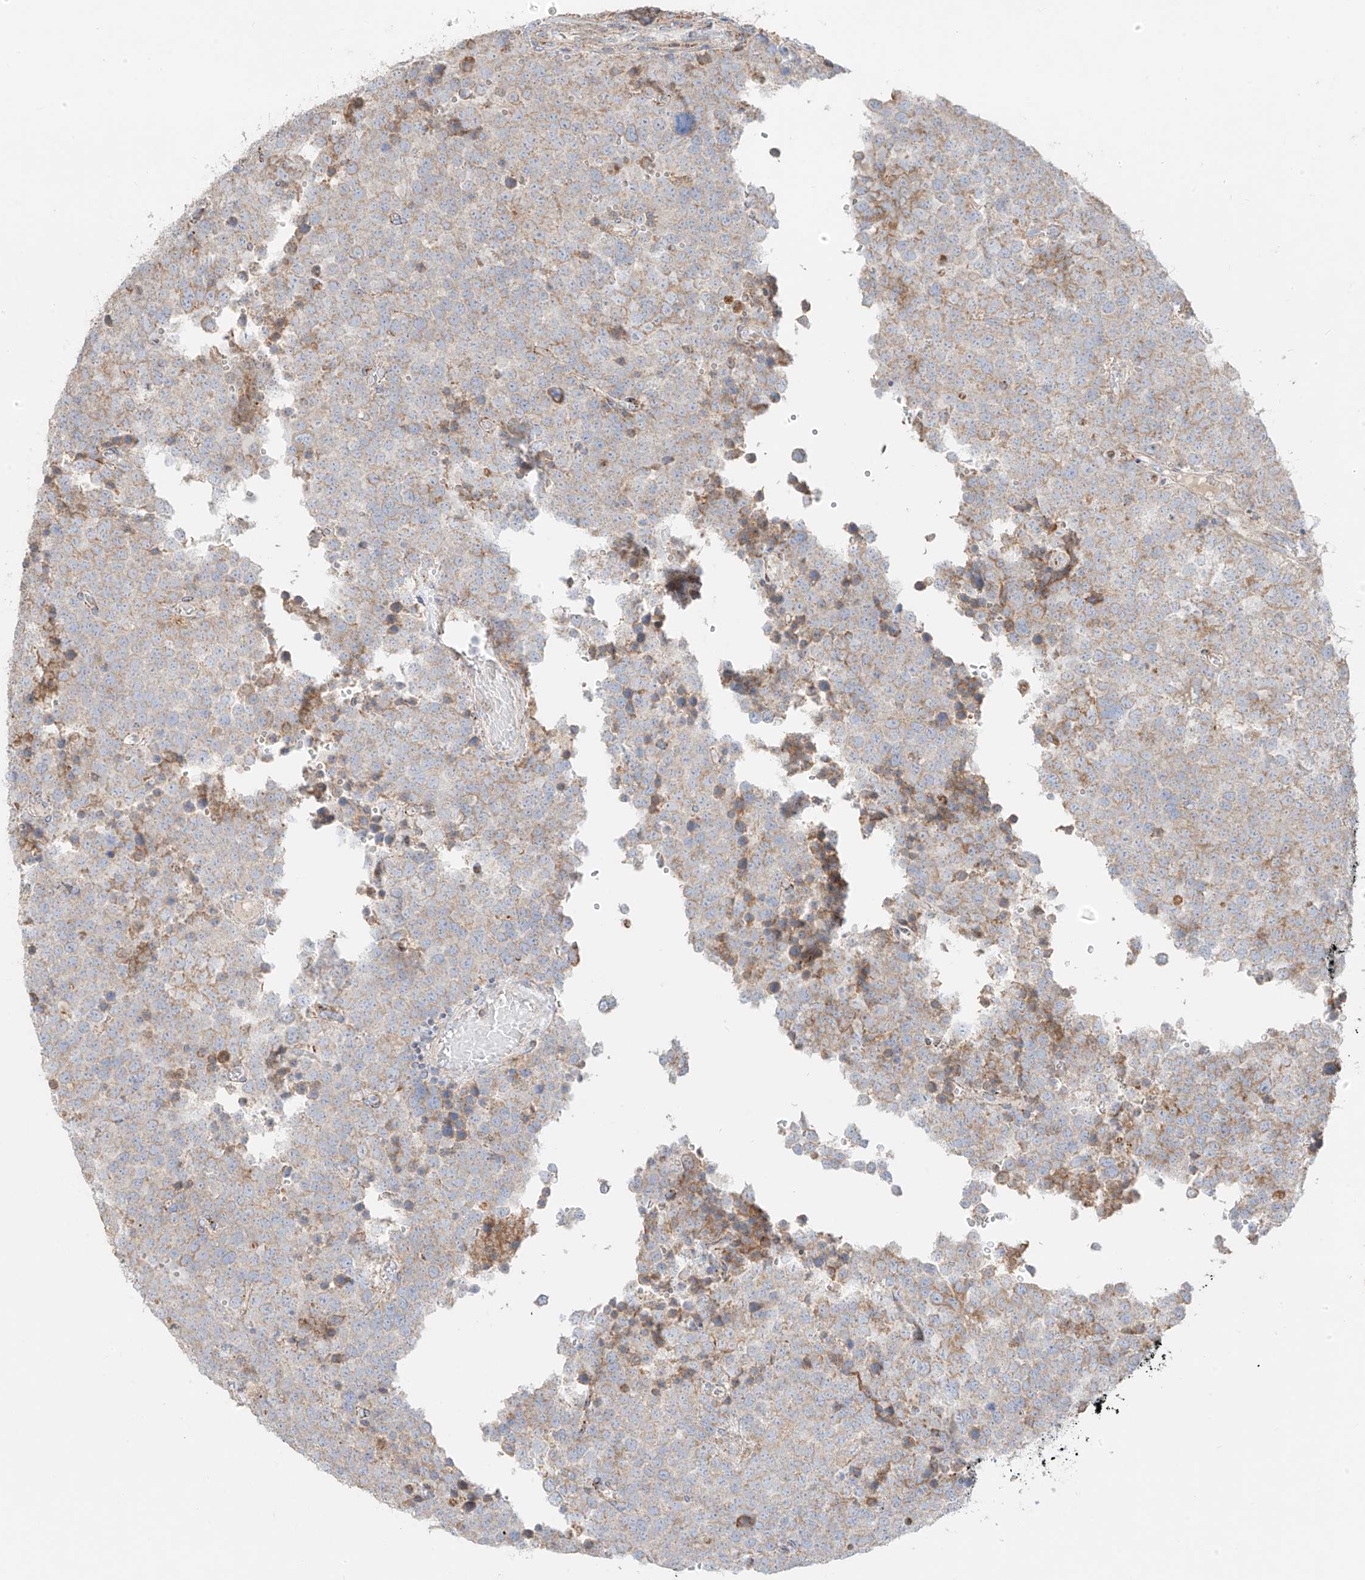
{"staining": {"intensity": "weak", "quantity": ">75%", "location": "cytoplasmic/membranous"}, "tissue": "testis cancer", "cell_type": "Tumor cells", "image_type": "cancer", "snomed": [{"axis": "morphology", "description": "Seminoma, NOS"}, {"axis": "topography", "description": "Testis"}], "caption": "About >75% of tumor cells in human testis cancer reveal weak cytoplasmic/membranous protein staining as visualized by brown immunohistochemical staining.", "gene": "COLGALT2", "patient": {"sex": "male", "age": 71}}